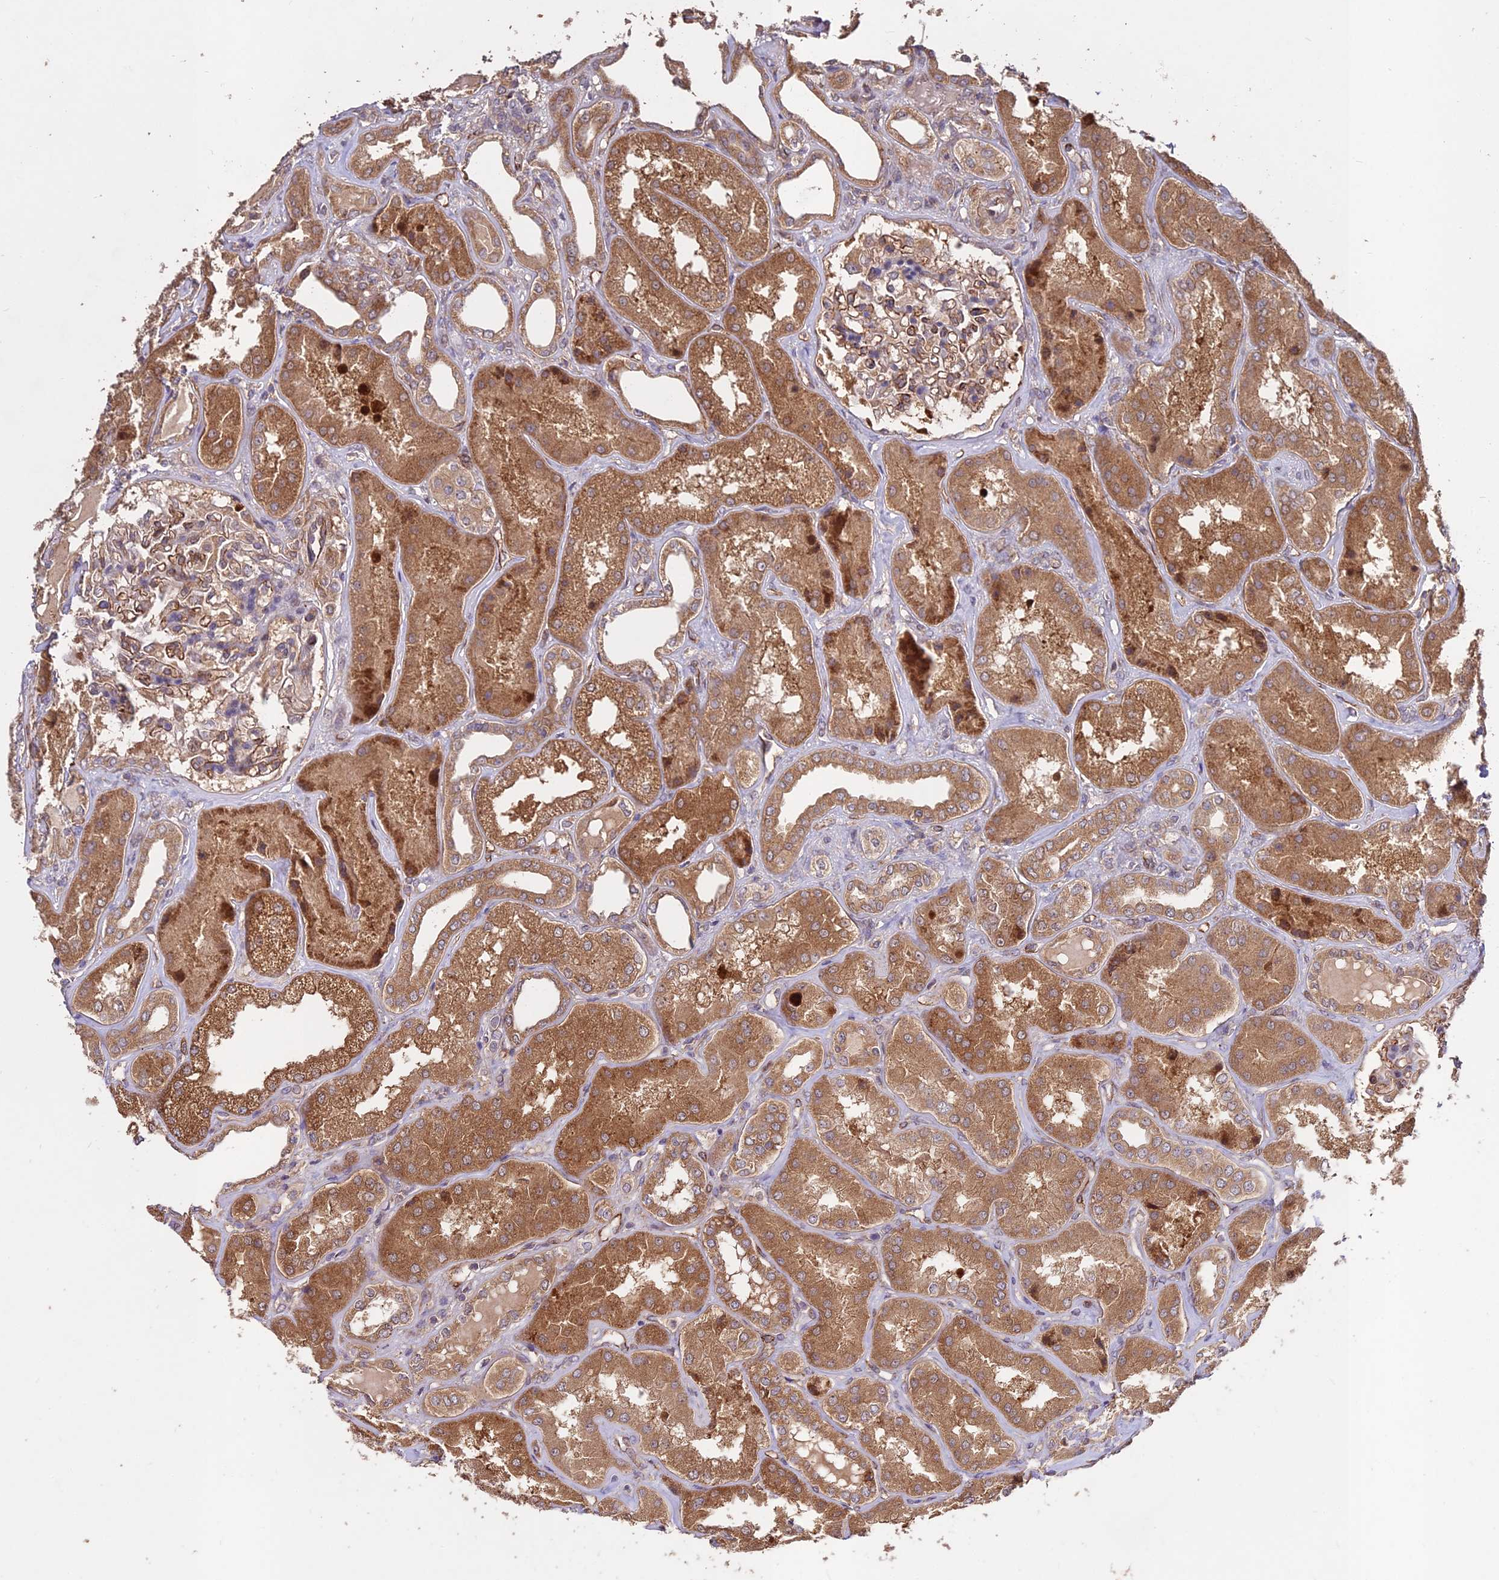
{"staining": {"intensity": "moderate", "quantity": "25%-75%", "location": "cytoplasmic/membranous"}, "tissue": "kidney", "cell_type": "Cells in glomeruli", "image_type": "normal", "snomed": [{"axis": "morphology", "description": "Normal tissue, NOS"}, {"axis": "topography", "description": "Kidney"}], "caption": "DAB immunohistochemical staining of unremarkable human kidney displays moderate cytoplasmic/membranous protein positivity in about 25%-75% of cells in glomeruli. (Brightfield microscopy of DAB IHC at high magnification).", "gene": "GRTP1", "patient": {"sex": "female", "age": 56}}